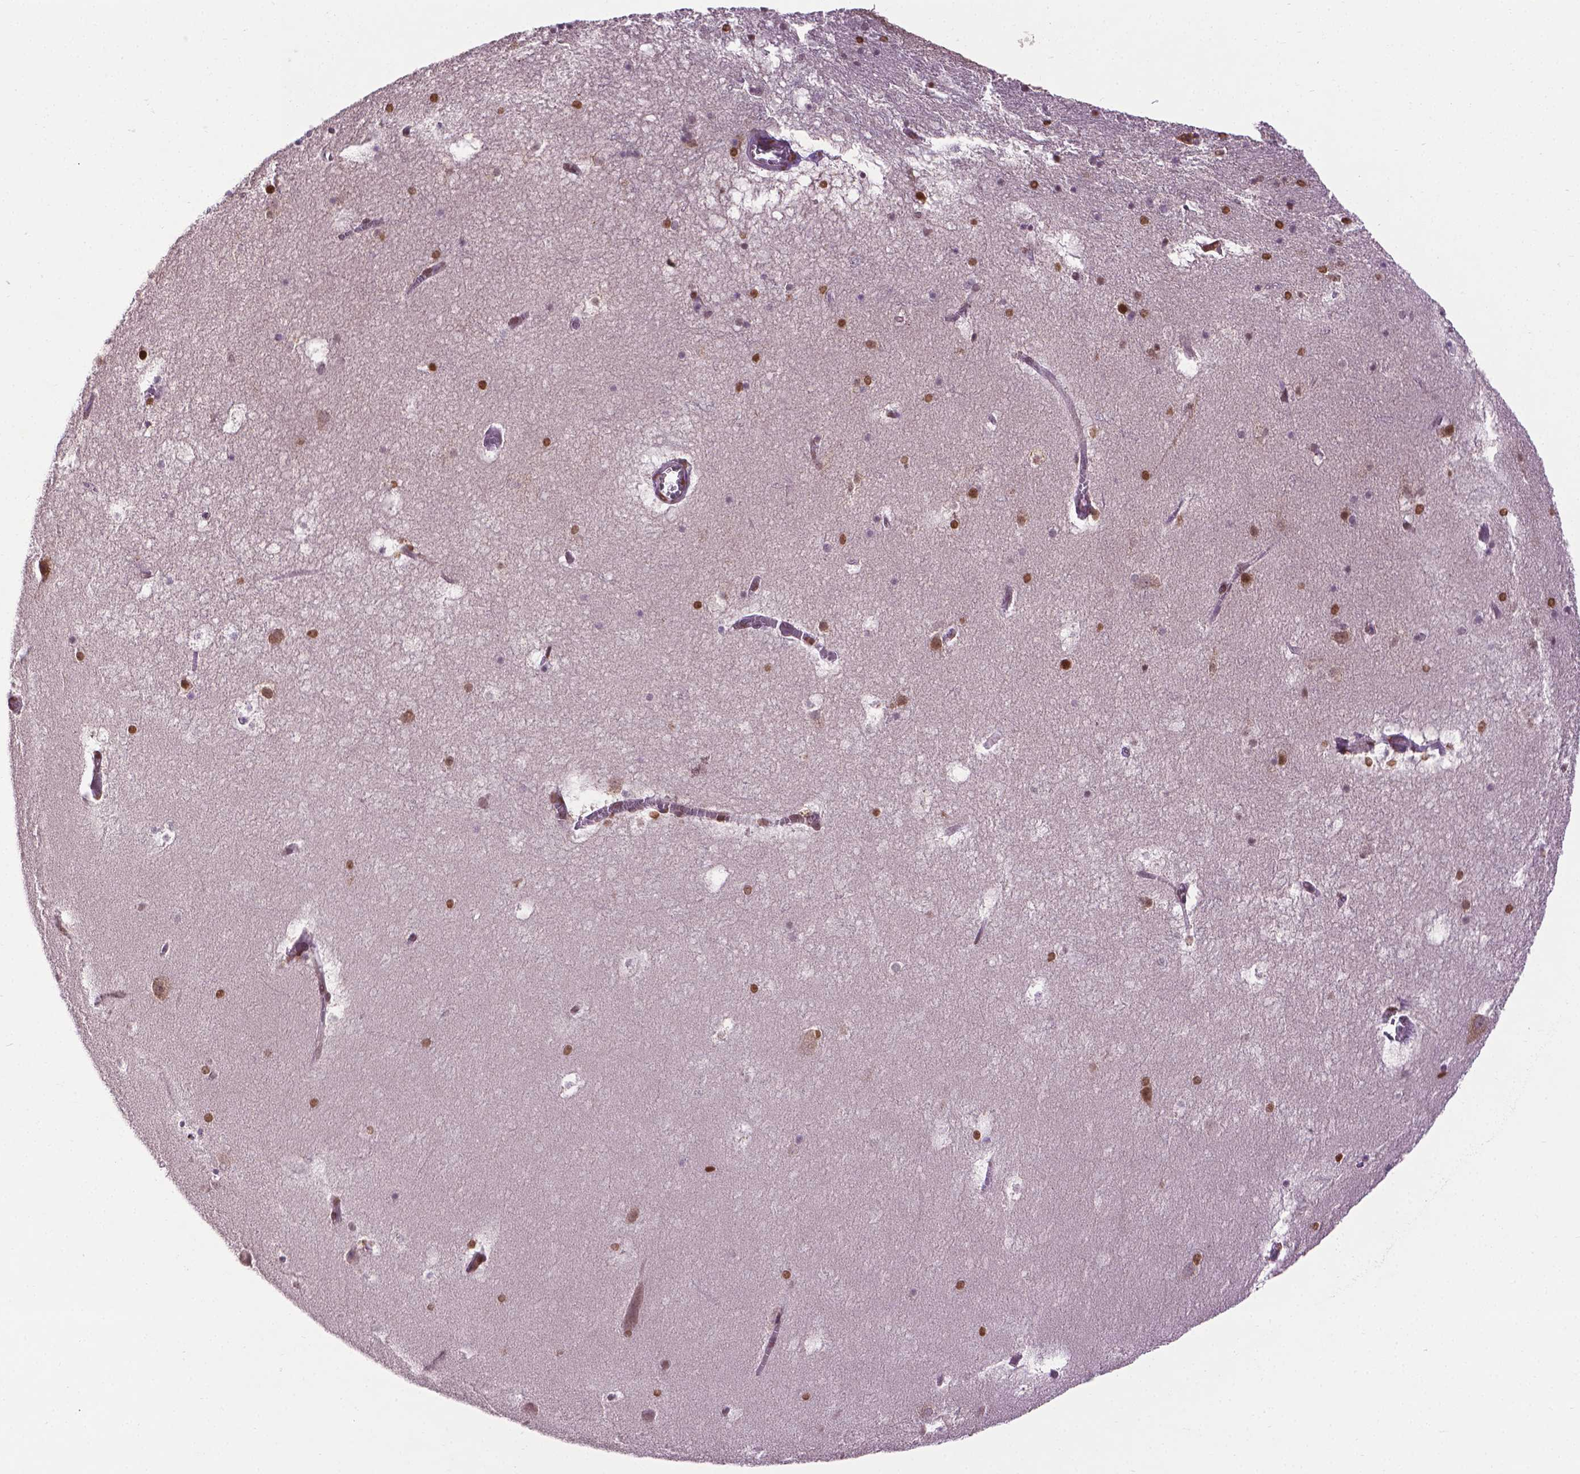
{"staining": {"intensity": "moderate", "quantity": "25%-75%", "location": "nuclear"}, "tissue": "hippocampus", "cell_type": "Glial cells", "image_type": "normal", "snomed": [{"axis": "morphology", "description": "Normal tissue, NOS"}, {"axis": "topography", "description": "Hippocampus"}], "caption": "Immunohistochemistry of benign hippocampus shows medium levels of moderate nuclear expression in approximately 25%-75% of glial cells.", "gene": "ENSG00000289700", "patient": {"sex": "male", "age": 45}}